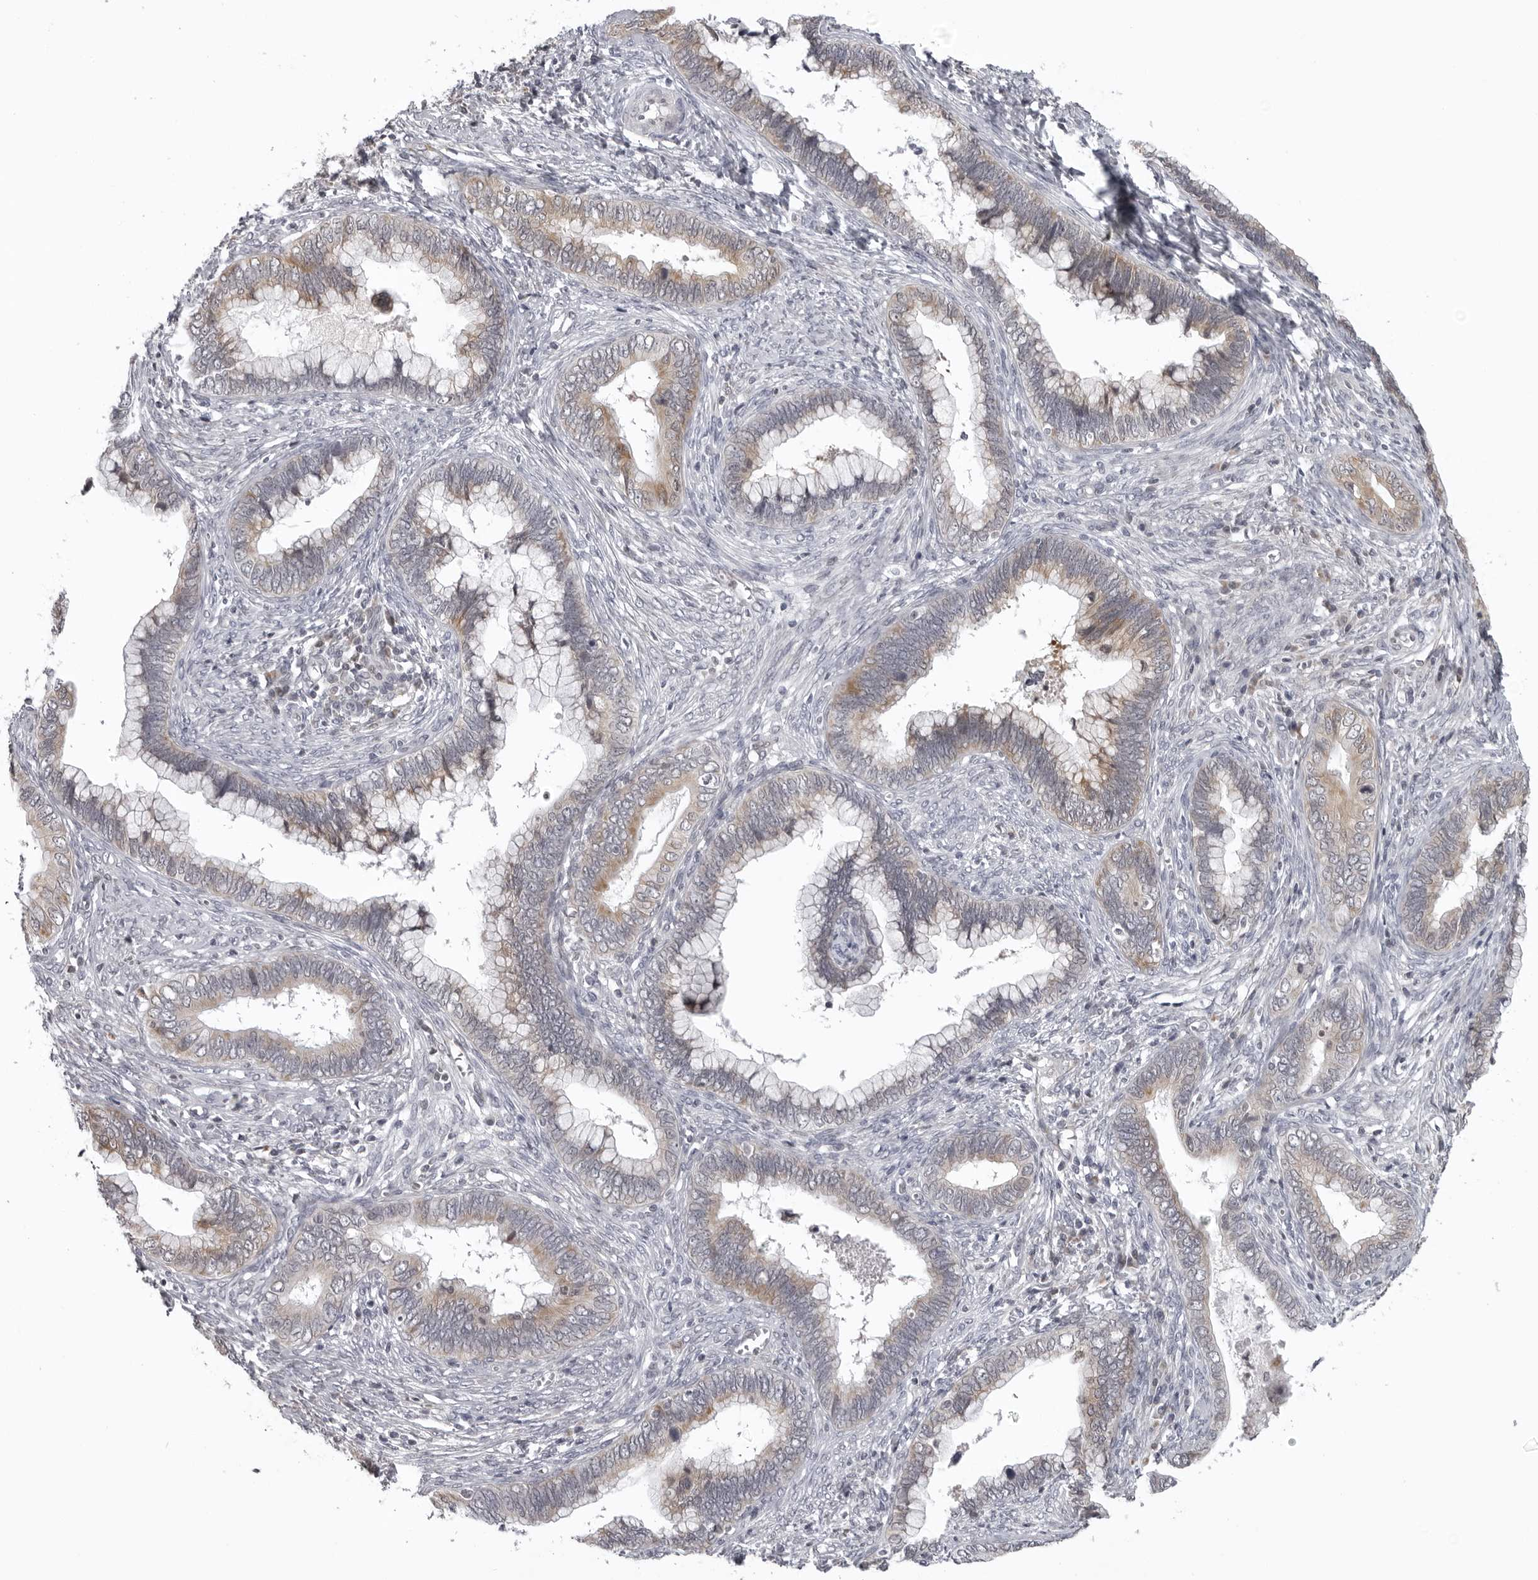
{"staining": {"intensity": "weak", "quantity": "25%-75%", "location": "cytoplasmic/membranous"}, "tissue": "cervical cancer", "cell_type": "Tumor cells", "image_type": "cancer", "snomed": [{"axis": "morphology", "description": "Adenocarcinoma, NOS"}, {"axis": "topography", "description": "Cervix"}], "caption": "Weak cytoplasmic/membranous protein staining is identified in approximately 25%-75% of tumor cells in cervical adenocarcinoma. The staining is performed using DAB brown chromogen to label protein expression. The nuclei are counter-stained blue using hematoxylin.", "gene": "MRPS15", "patient": {"sex": "female", "age": 44}}